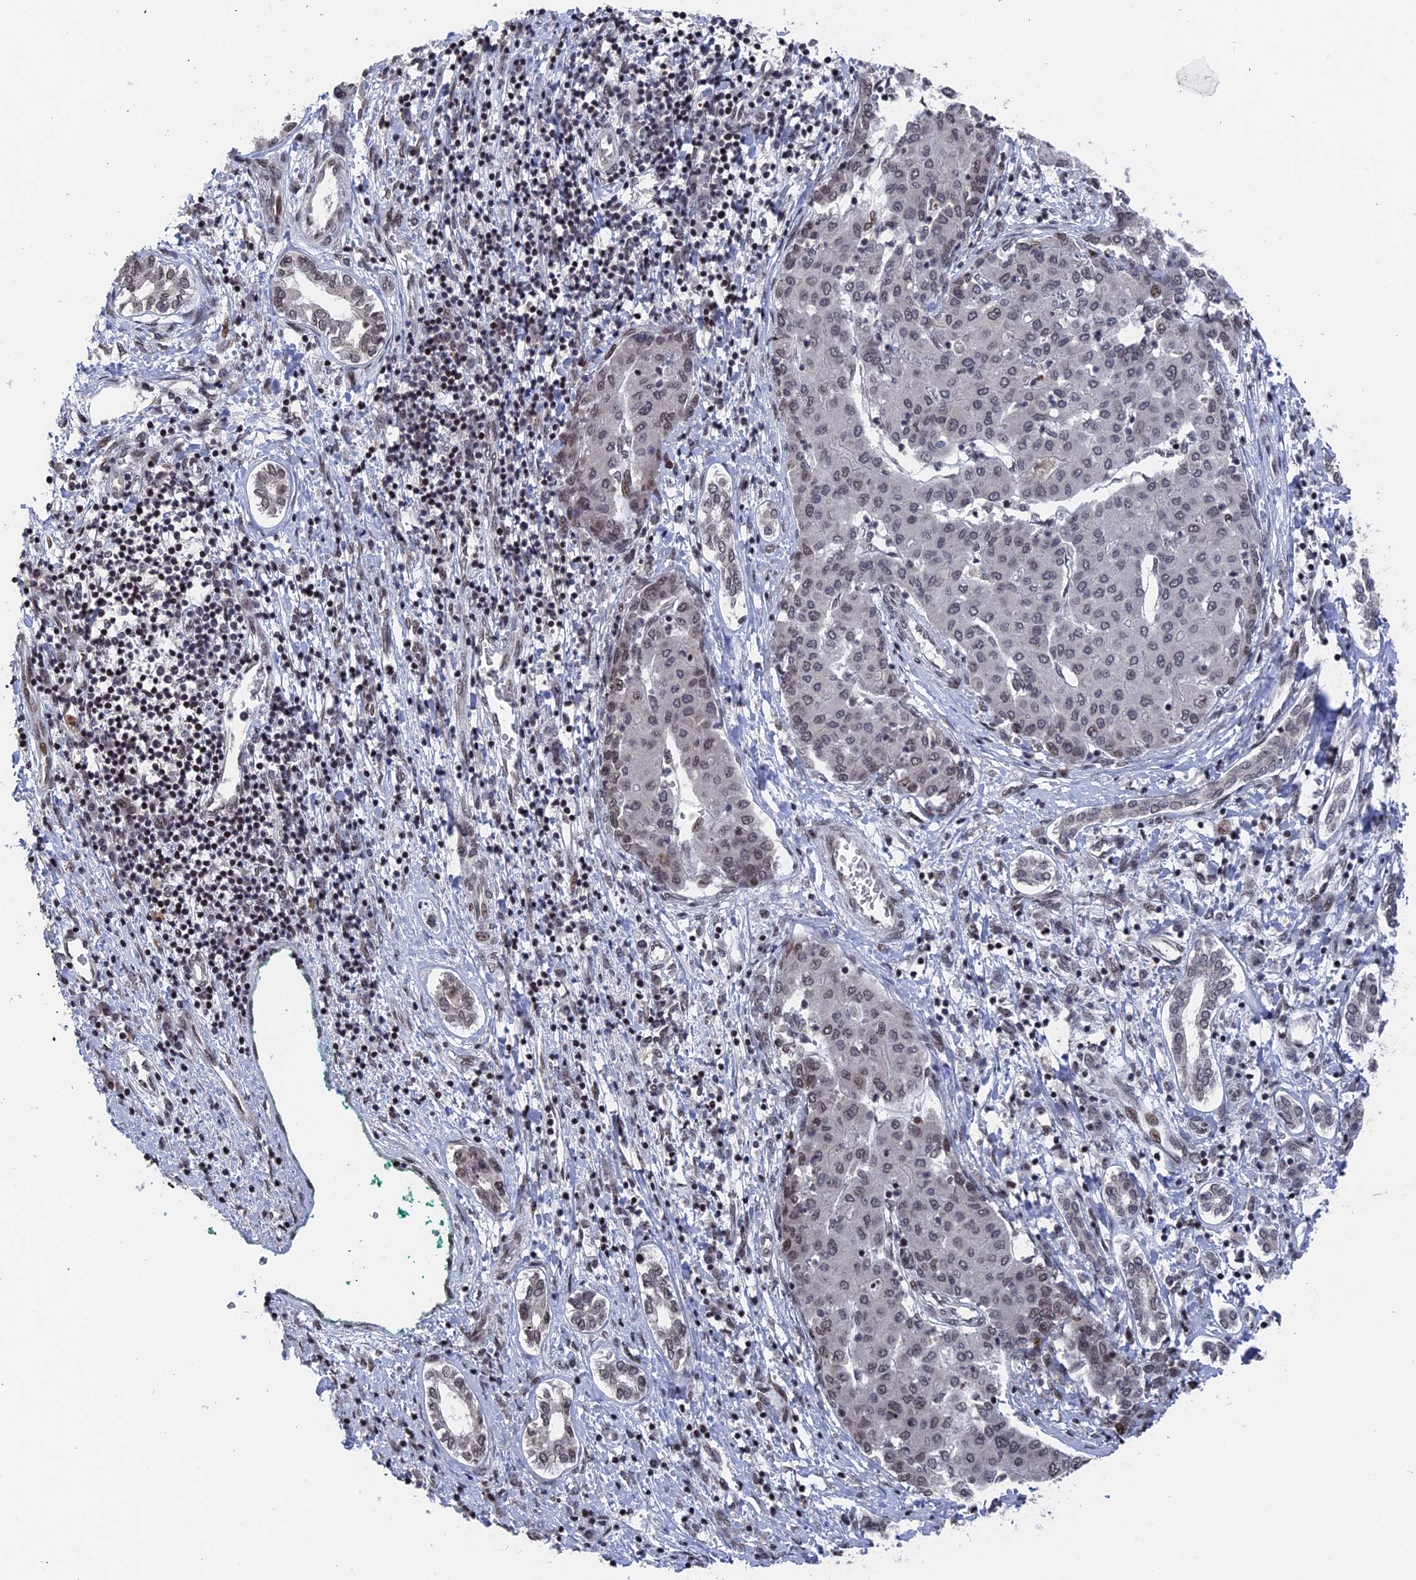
{"staining": {"intensity": "weak", "quantity": "<25%", "location": "nuclear"}, "tissue": "liver cancer", "cell_type": "Tumor cells", "image_type": "cancer", "snomed": [{"axis": "morphology", "description": "Carcinoma, Hepatocellular, NOS"}, {"axis": "topography", "description": "Liver"}], "caption": "Human liver cancer (hepatocellular carcinoma) stained for a protein using IHC exhibits no staining in tumor cells.", "gene": "NR2C2AP", "patient": {"sex": "male", "age": 65}}